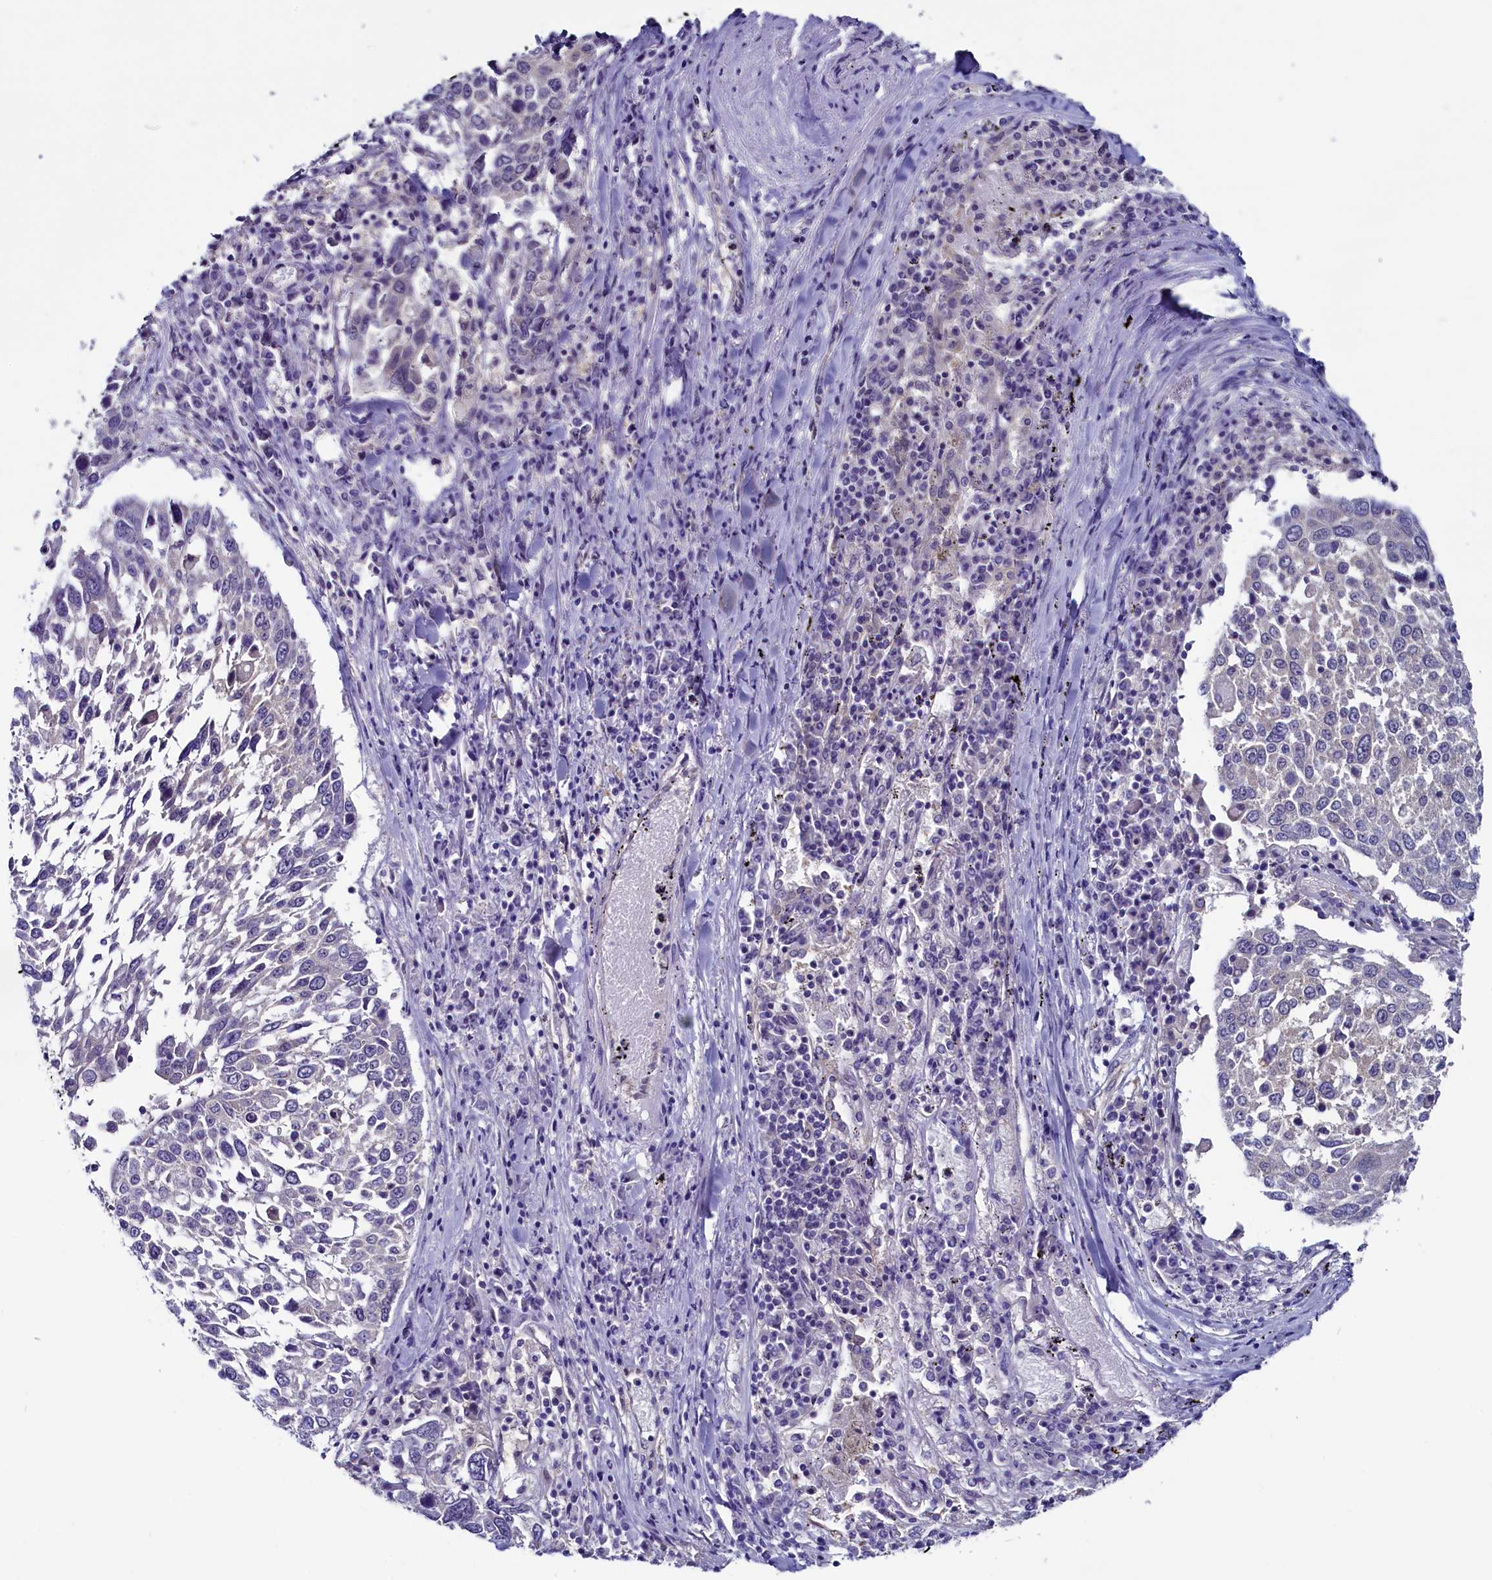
{"staining": {"intensity": "negative", "quantity": "none", "location": "none"}, "tissue": "lung cancer", "cell_type": "Tumor cells", "image_type": "cancer", "snomed": [{"axis": "morphology", "description": "Squamous cell carcinoma, NOS"}, {"axis": "topography", "description": "Lung"}], "caption": "Squamous cell carcinoma (lung) was stained to show a protein in brown. There is no significant expression in tumor cells.", "gene": "CIAPIN1", "patient": {"sex": "male", "age": 65}}